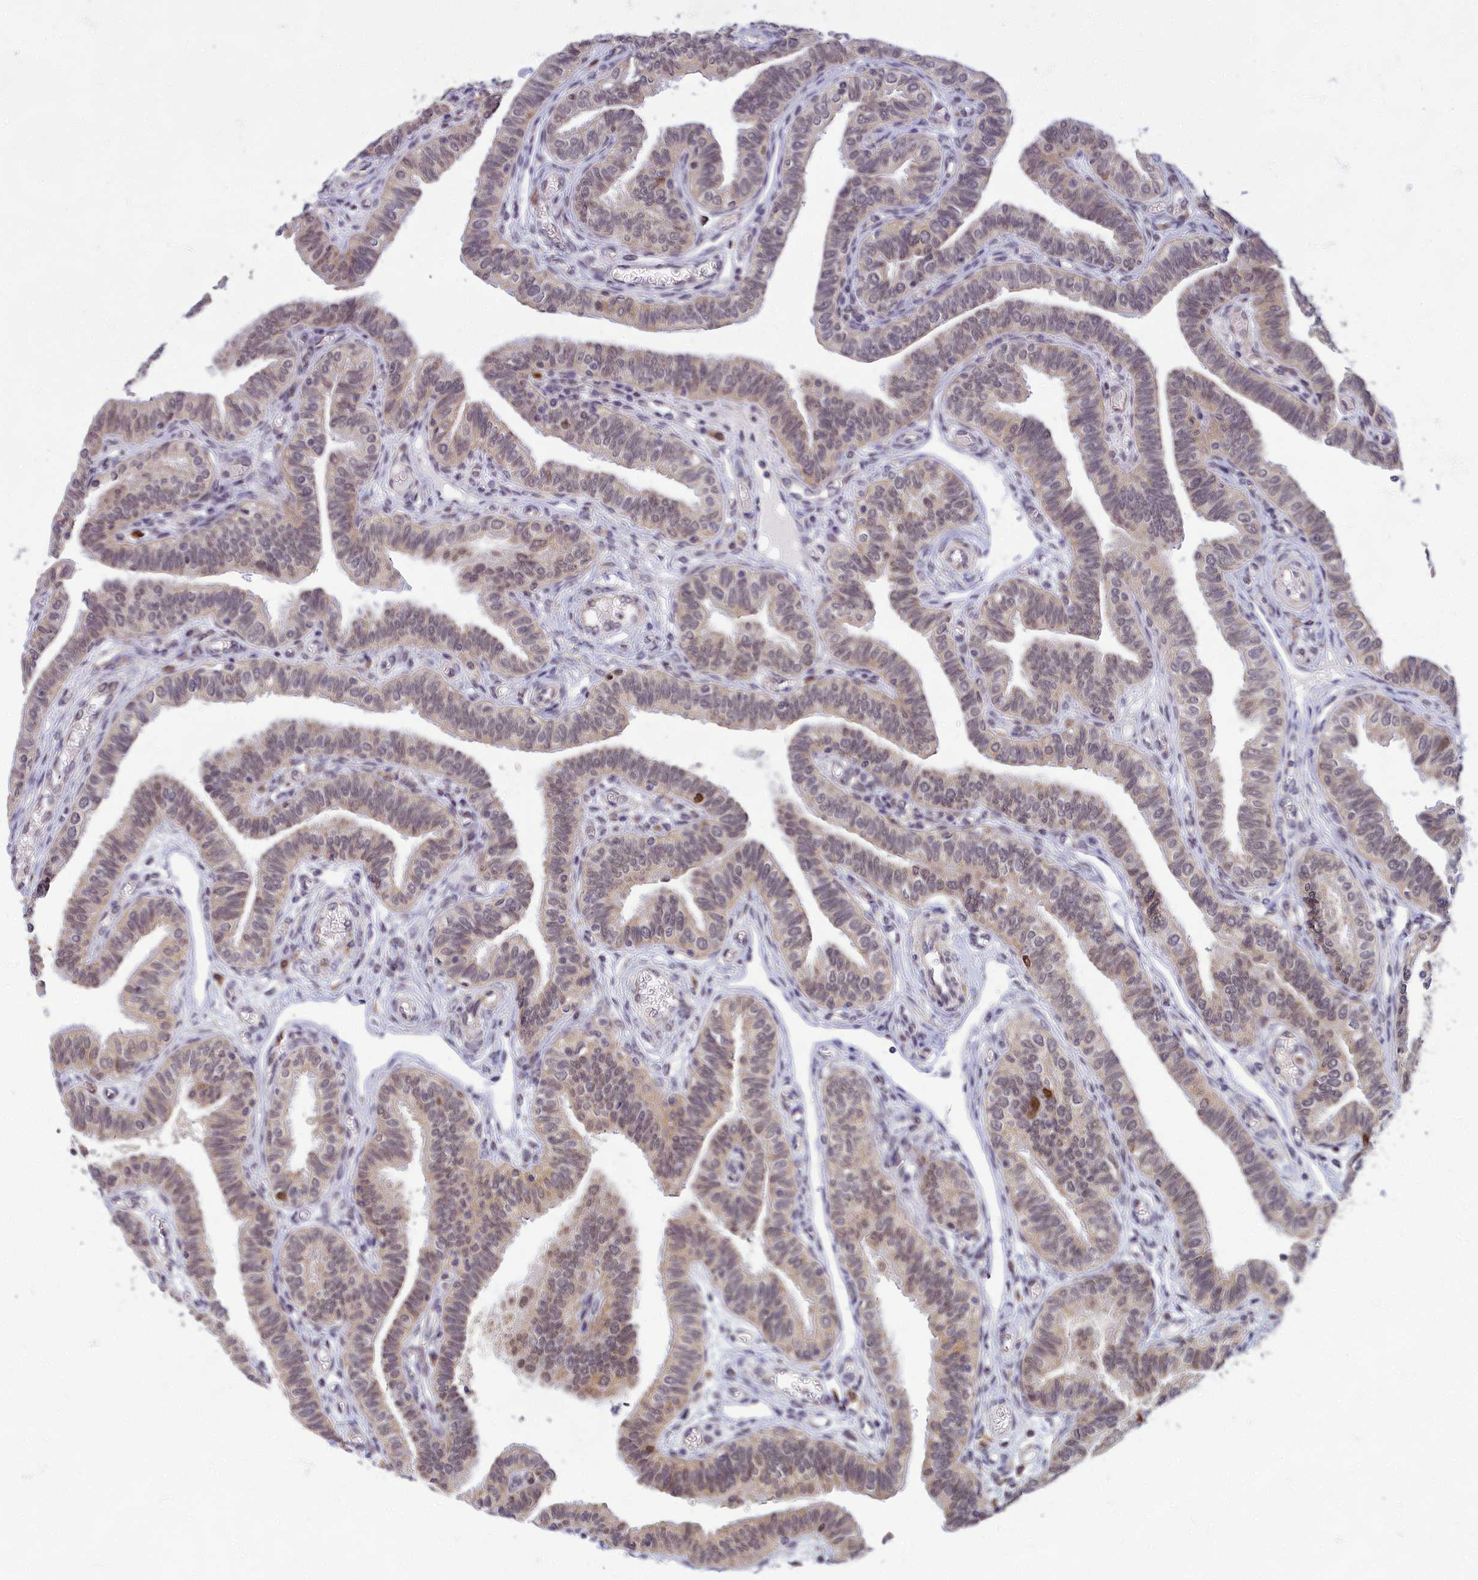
{"staining": {"intensity": "moderate", "quantity": "25%-75%", "location": "cytoplasmic/membranous,nuclear"}, "tissue": "fallopian tube", "cell_type": "Glandular cells", "image_type": "normal", "snomed": [{"axis": "morphology", "description": "Normal tissue, NOS"}, {"axis": "topography", "description": "Fallopian tube"}], "caption": "Protein analysis of benign fallopian tube displays moderate cytoplasmic/membranous,nuclear positivity in approximately 25%-75% of glandular cells. The protein of interest is shown in brown color, while the nuclei are stained blue.", "gene": "EARS2", "patient": {"sex": "female", "age": 39}}